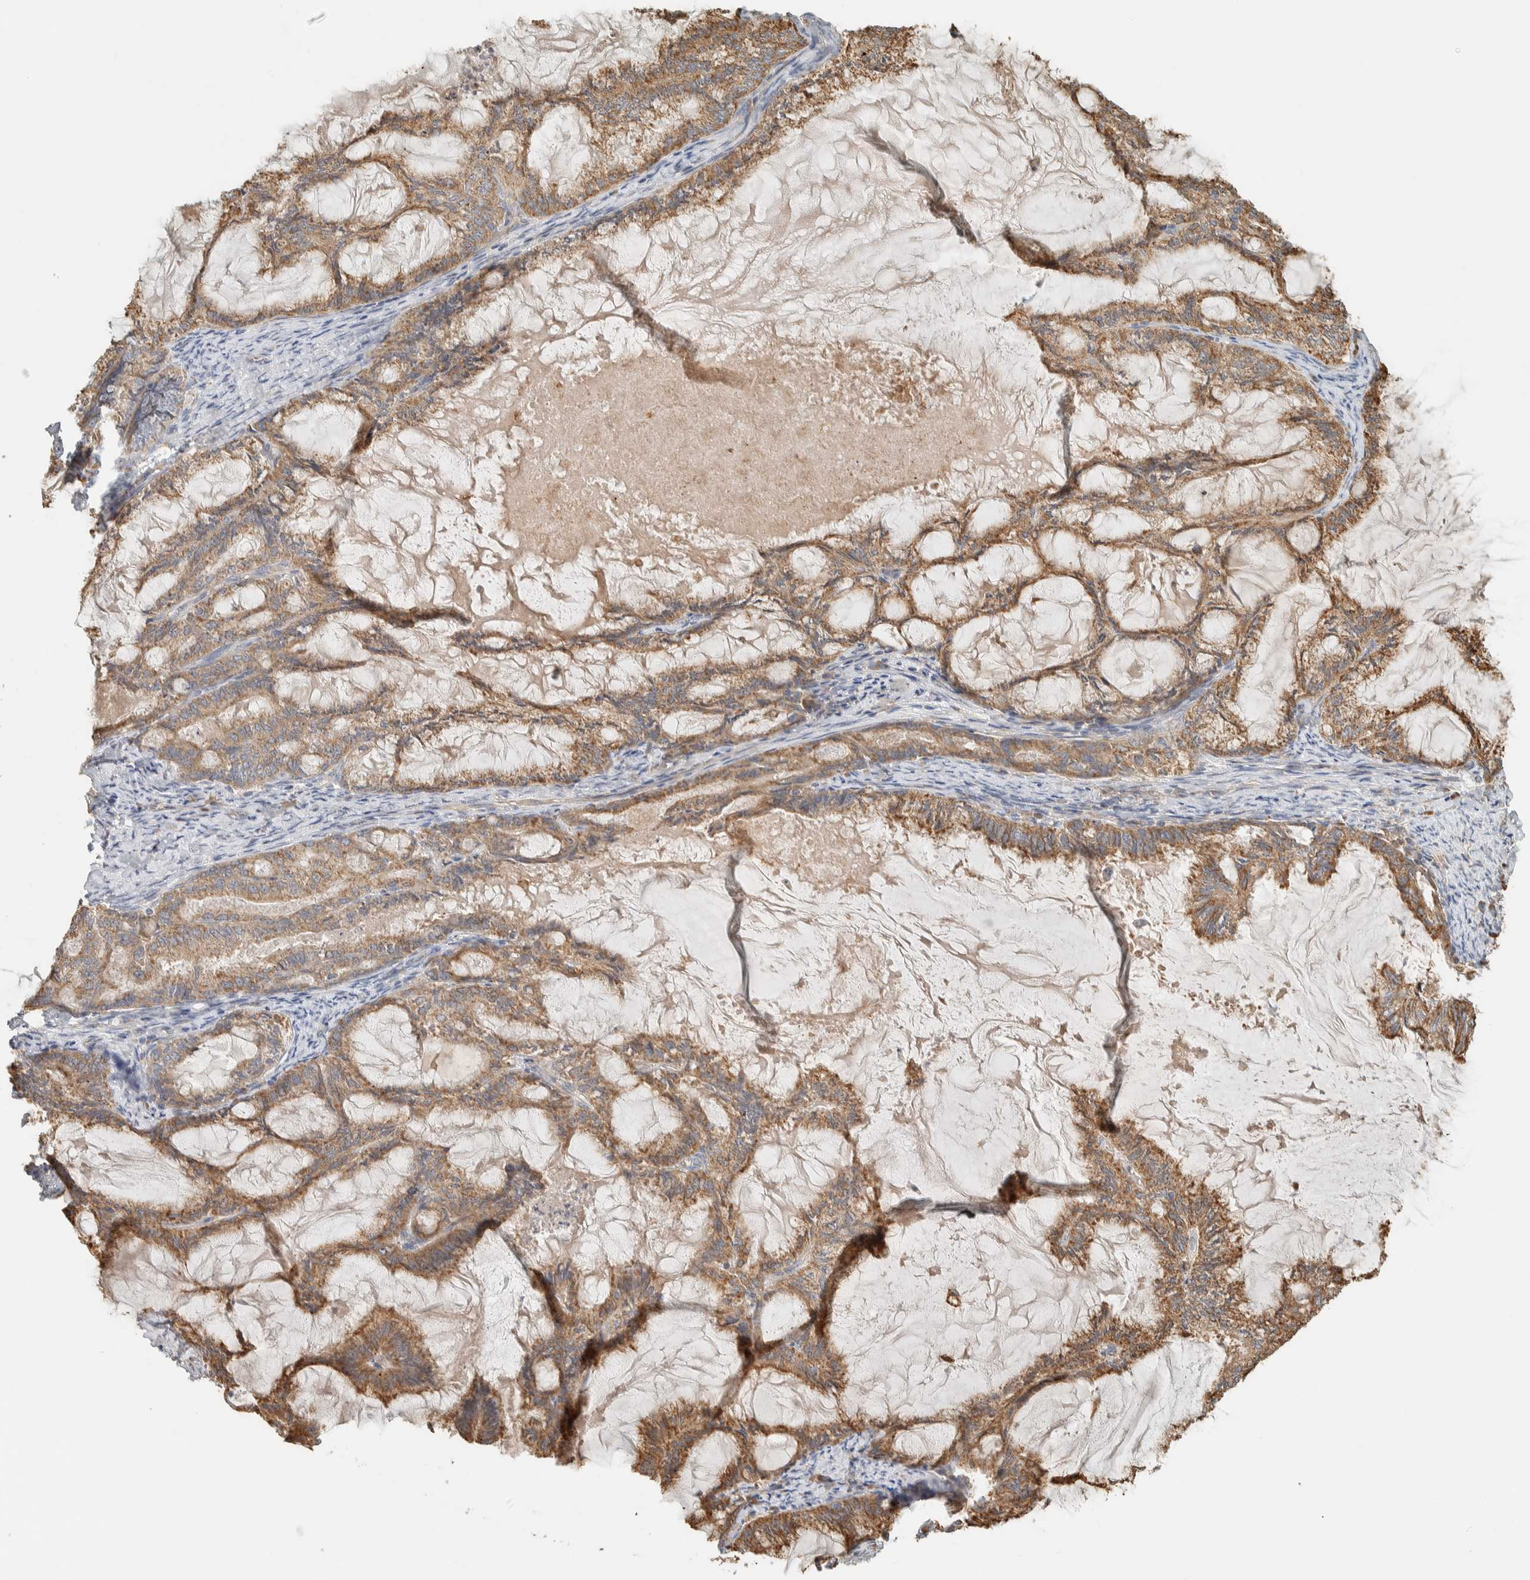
{"staining": {"intensity": "moderate", "quantity": ">75%", "location": "cytoplasmic/membranous"}, "tissue": "endometrial cancer", "cell_type": "Tumor cells", "image_type": "cancer", "snomed": [{"axis": "morphology", "description": "Adenocarcinoma, NOS"}, {"axis": "topography", "description": "Endometrium"}], "caption": "The micrograph displays a brown stain indicating the presence of a protein in the cytoplasmic/membranous of tumor cells in endometrial adenocarcinoma.", "gene": "RAB11FIP1", "patient": {"sex": "female", "age": 86}}